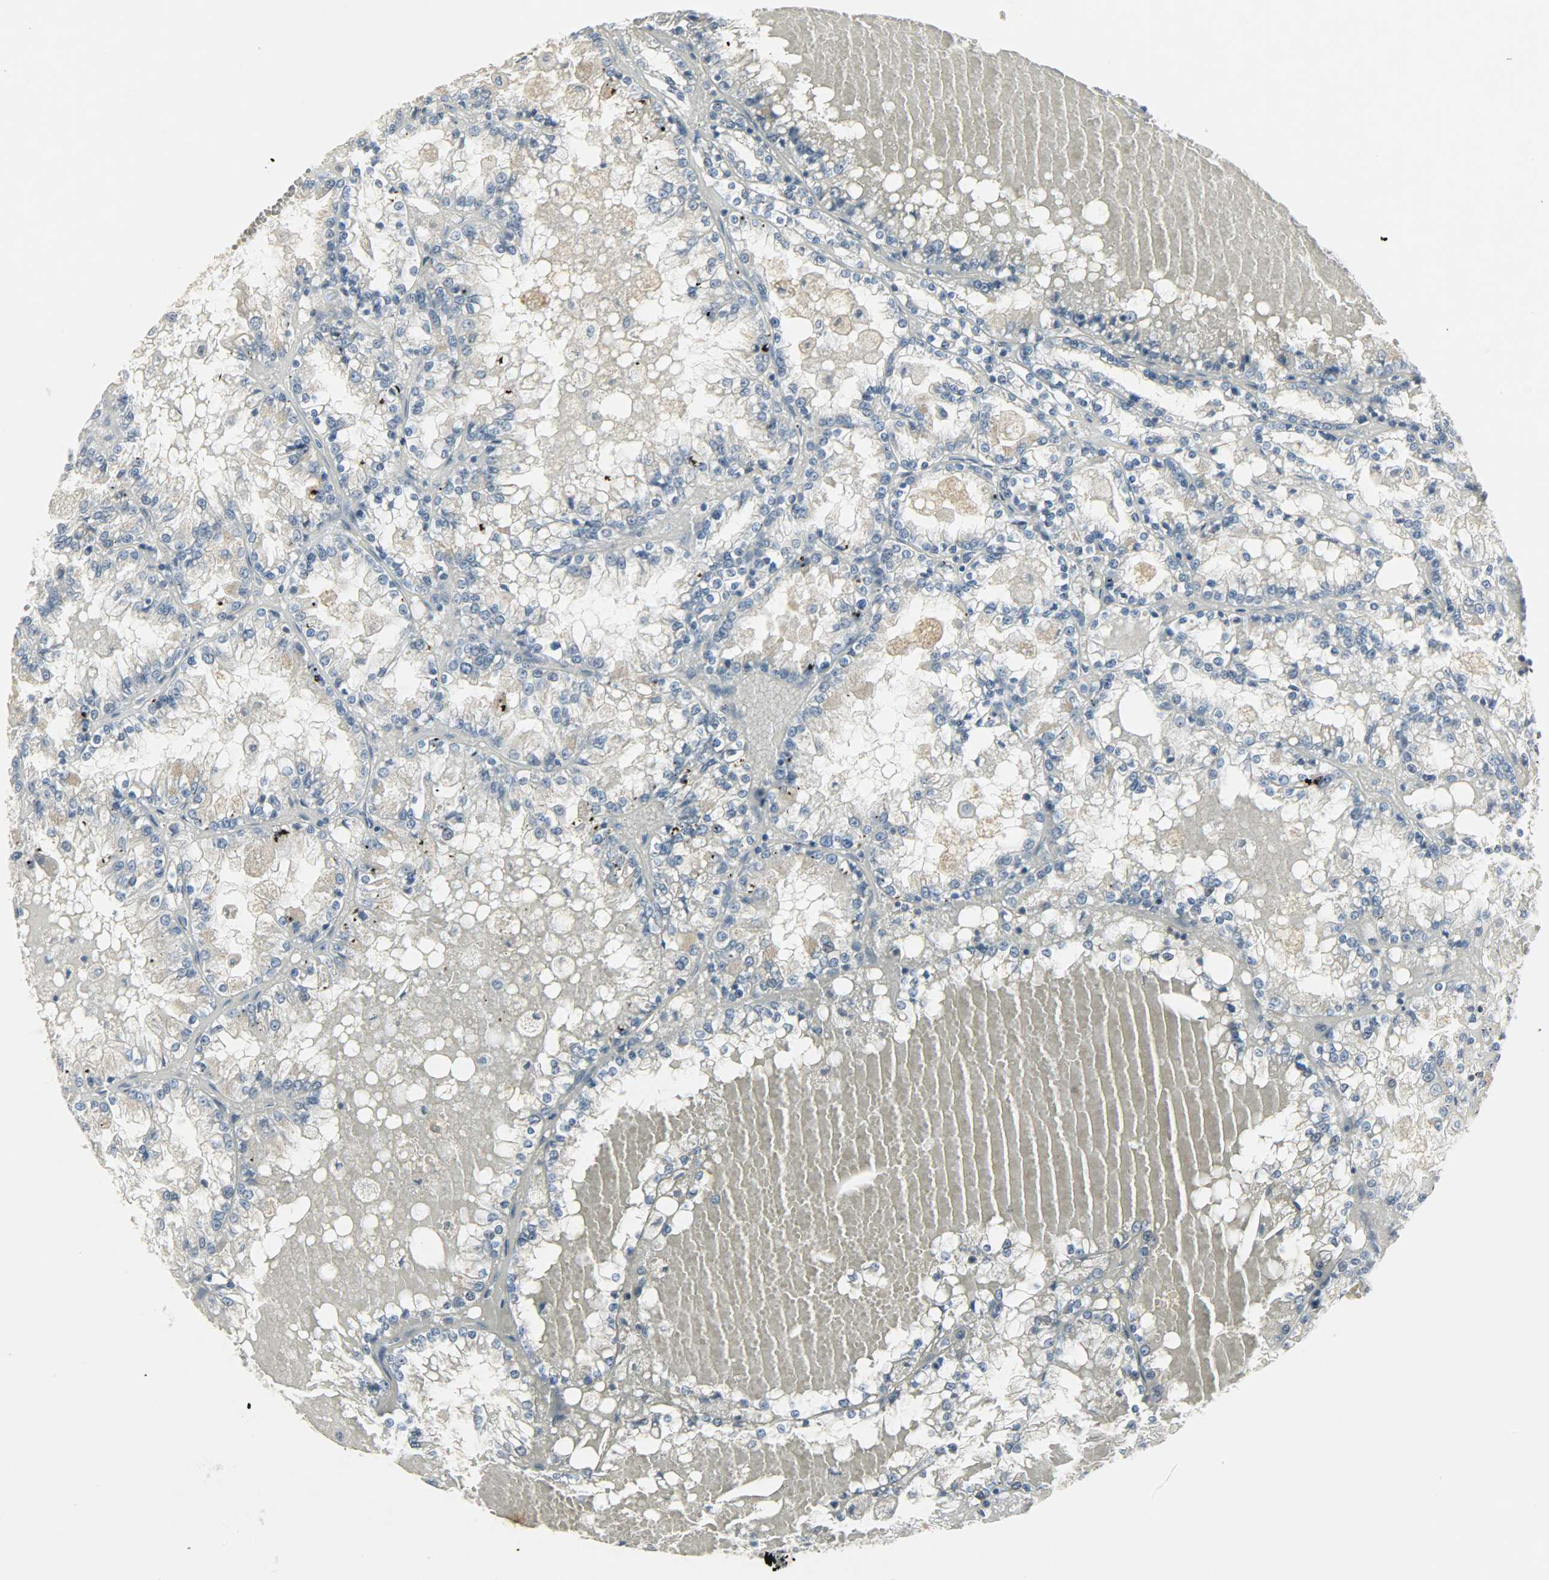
{"staining": {"intensity": "moderate", "quantity": "<25%", "location": "cytoplasmic/membranous"}, "tissue": "renal cancer", "cell_type": "Tumor cells", "image_type": "cancer", "snomed": [{"axis": "morphology", "description": "Adenocarcinoma, NOS"}, {"axis": "topography", "description": "Kidney"}], "caption": "The histopathology image displays immunohistochemical staining of renal adenocarcinoma. There is moderate cytoplasmic/membranous staining is appreciated in about <25% of tumor cells.", "gene": "CAMK4", "patient": {"sex": "female", "age": 56}}